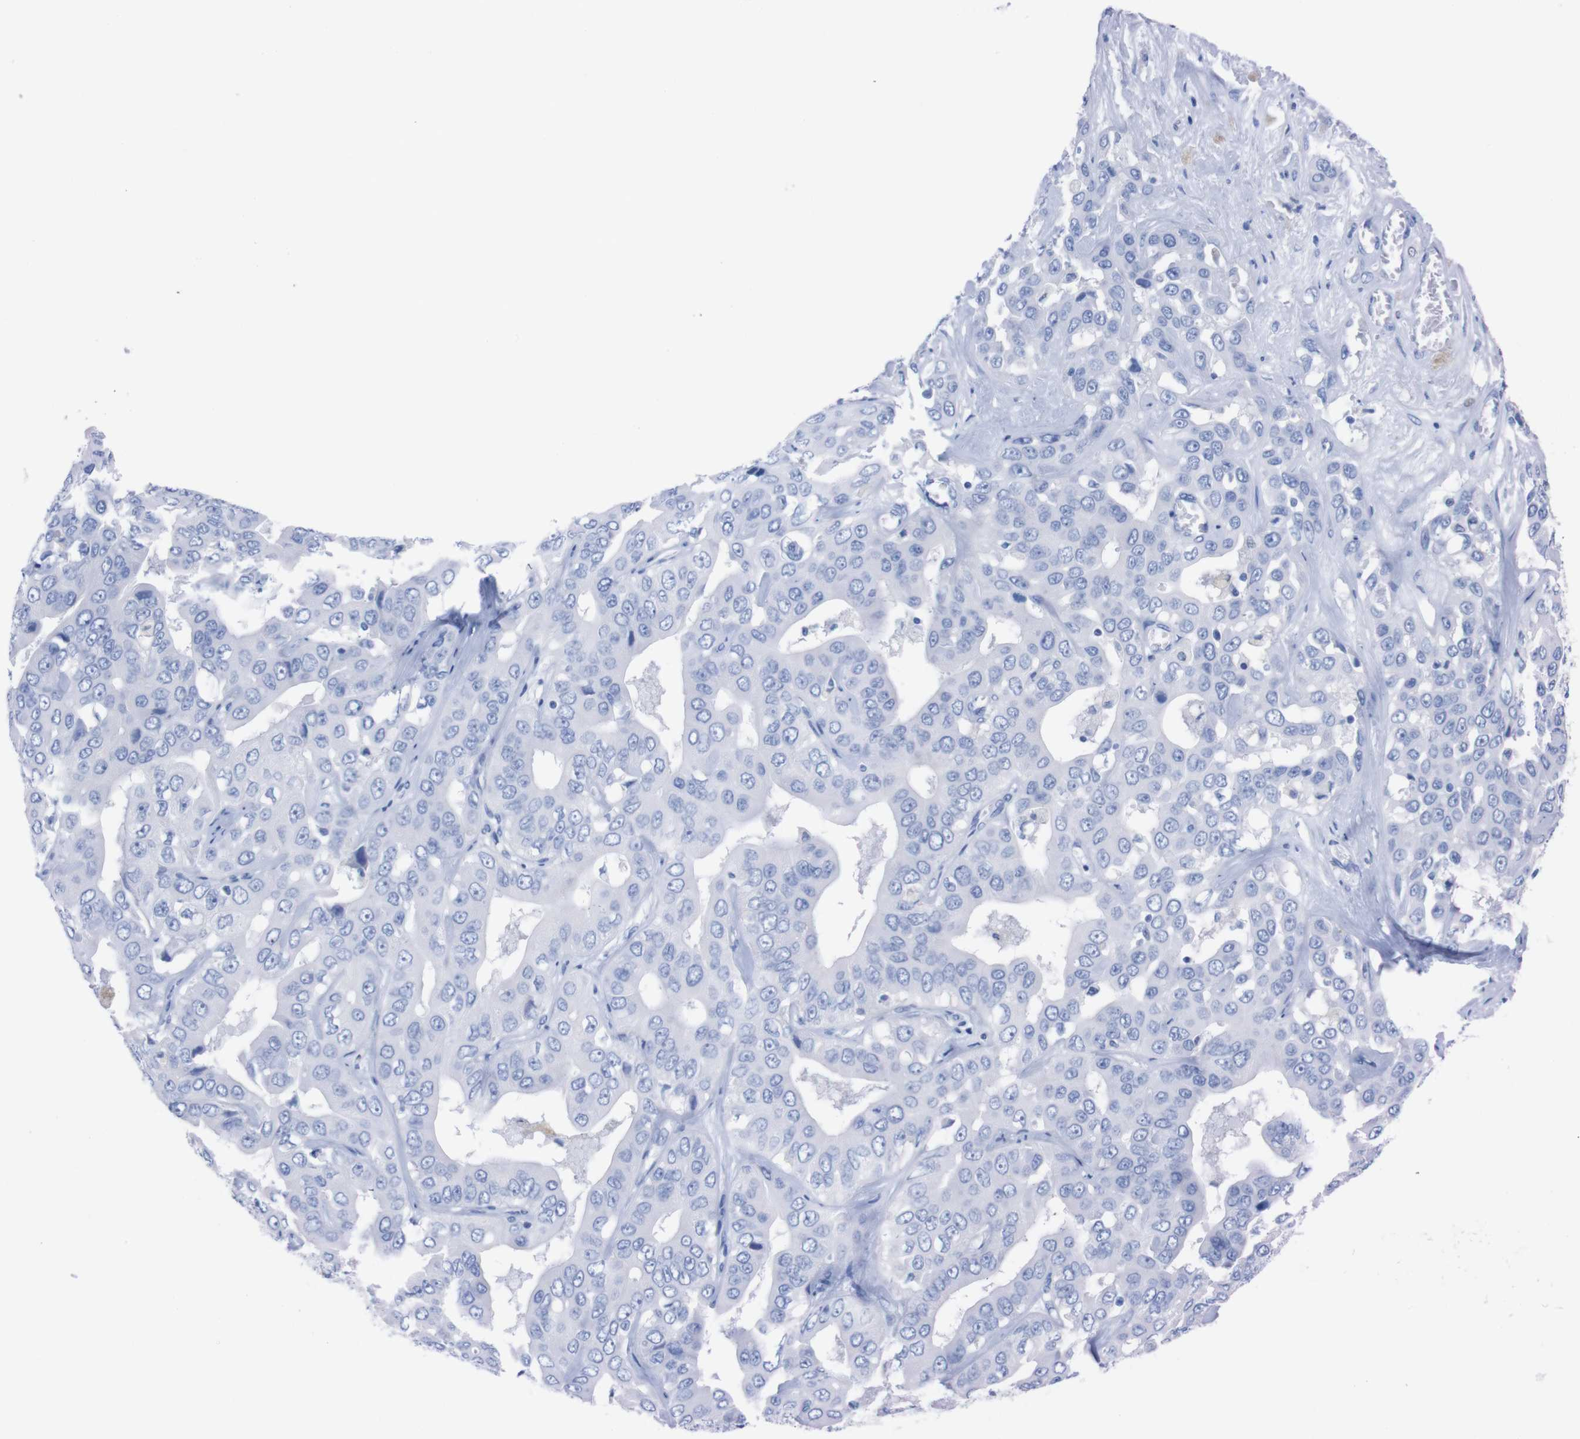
{"staining": {"intensity": "negative", "quantity": "none", "location": "none"}, "tissue": "liver cancer", "cell_type": "Tumor cells", "image_type": "cancer", "snomed": [{"axis": "morphology", "description": "Cholangiocarcinoma"}, {"axis": "topography", "description": "Liver"}], "caption": "Tumor cells show no significant protein positivity in cholangiocarcinoma (liver).", "gene": "P2RY12", "patient": {"sex": "female", "age": 52}}